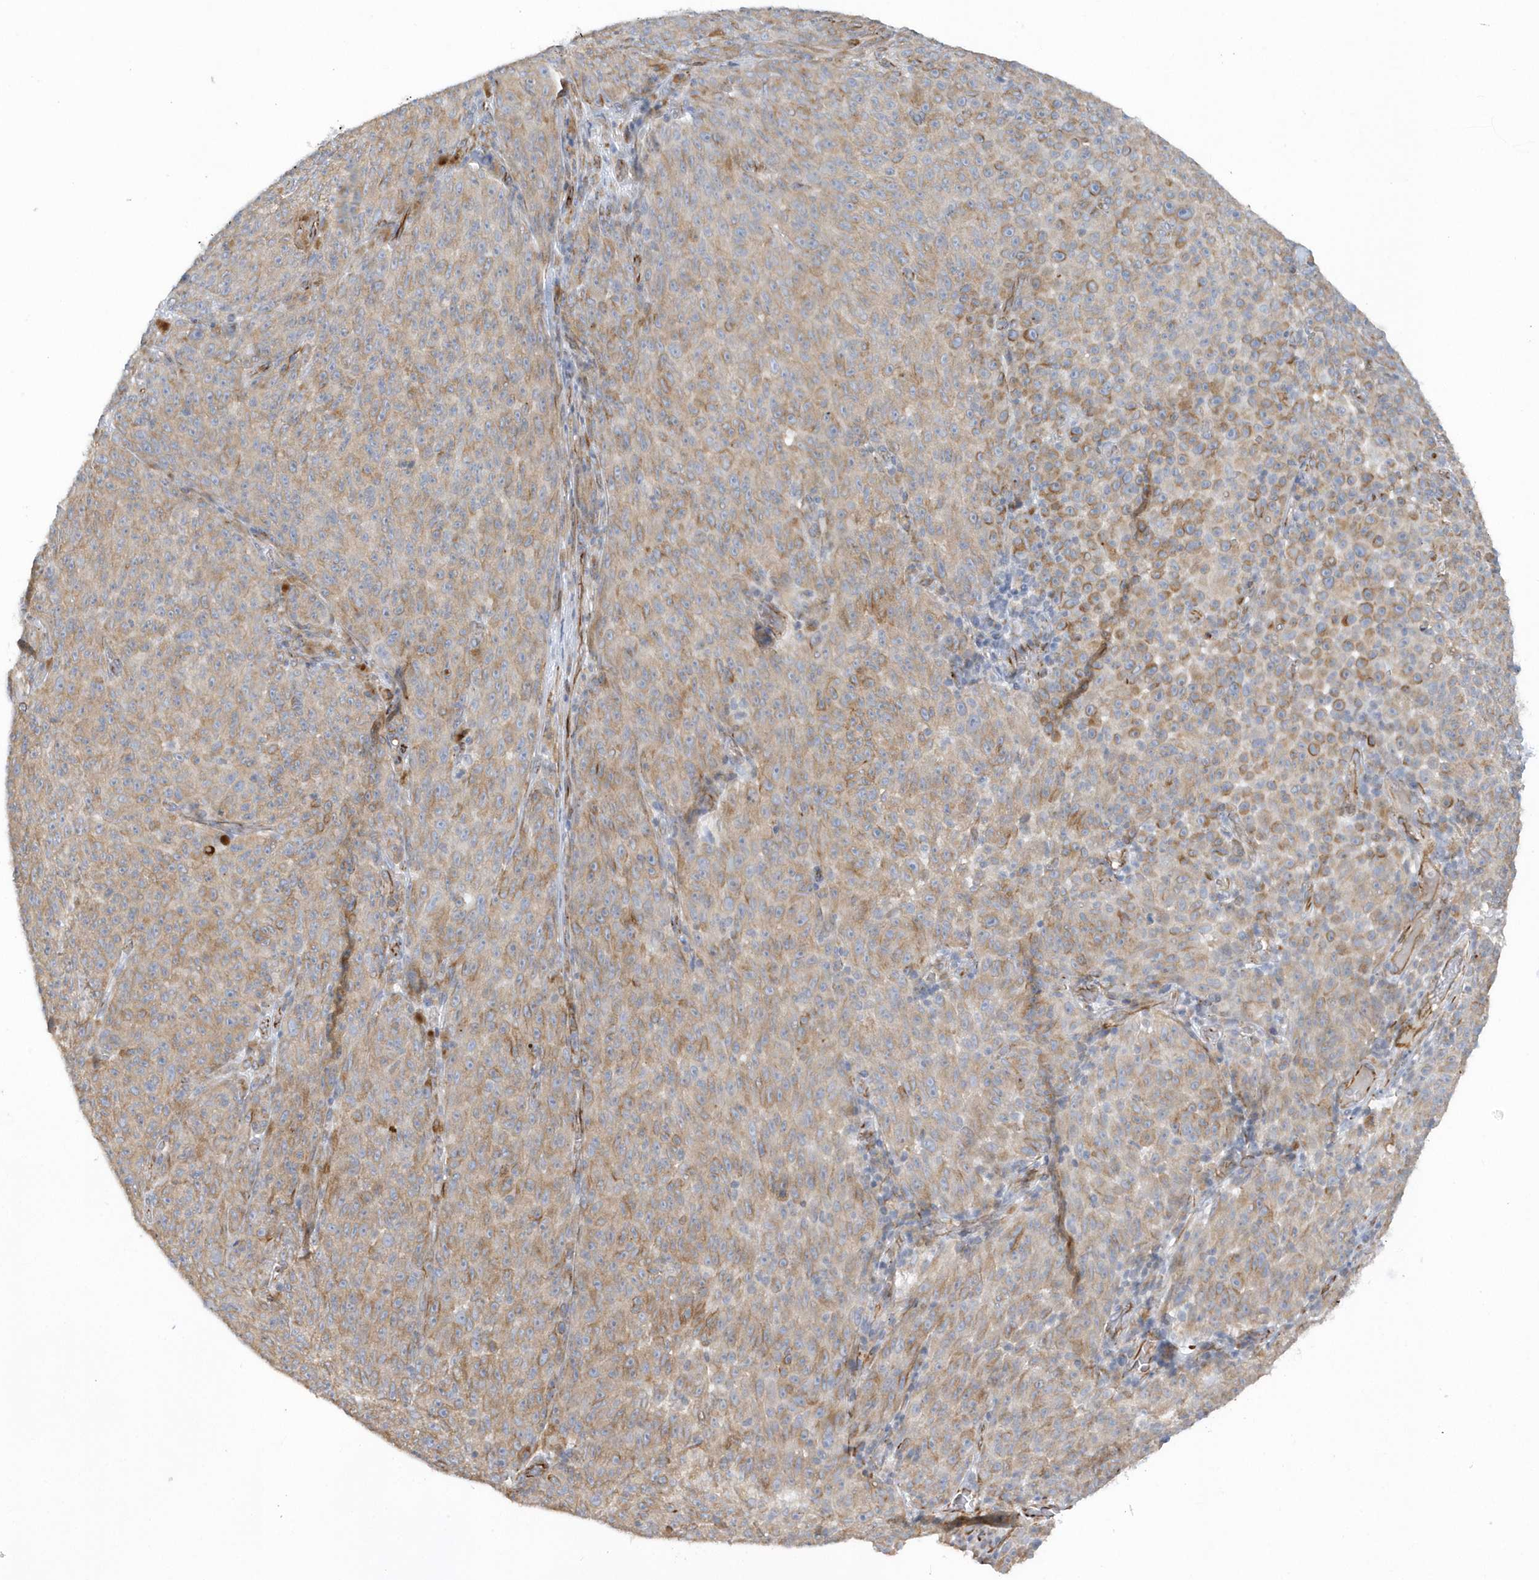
{"staining": {"intensity": "moderate", "quantity": ">75%", "location": "cytoplasmic/membranous"}, "tissue": "melanoma", "cell_type": "Tumor cells", "image_type": "cancer", "snomed": [{"axis": "morphology", "description": "Malignant melanoma, NOS"}, {"axis": "topography", "description": "Skin"}], "caption": "Melanoma stained with IHC exhibits moderate cytoplasmic/membranous expression in about >75% of tumor cells. The protein is shown in brown color, while the nuclei are stained blue.", "gene": "RAB17", "patient": {"sex": "female", "age": 82}}